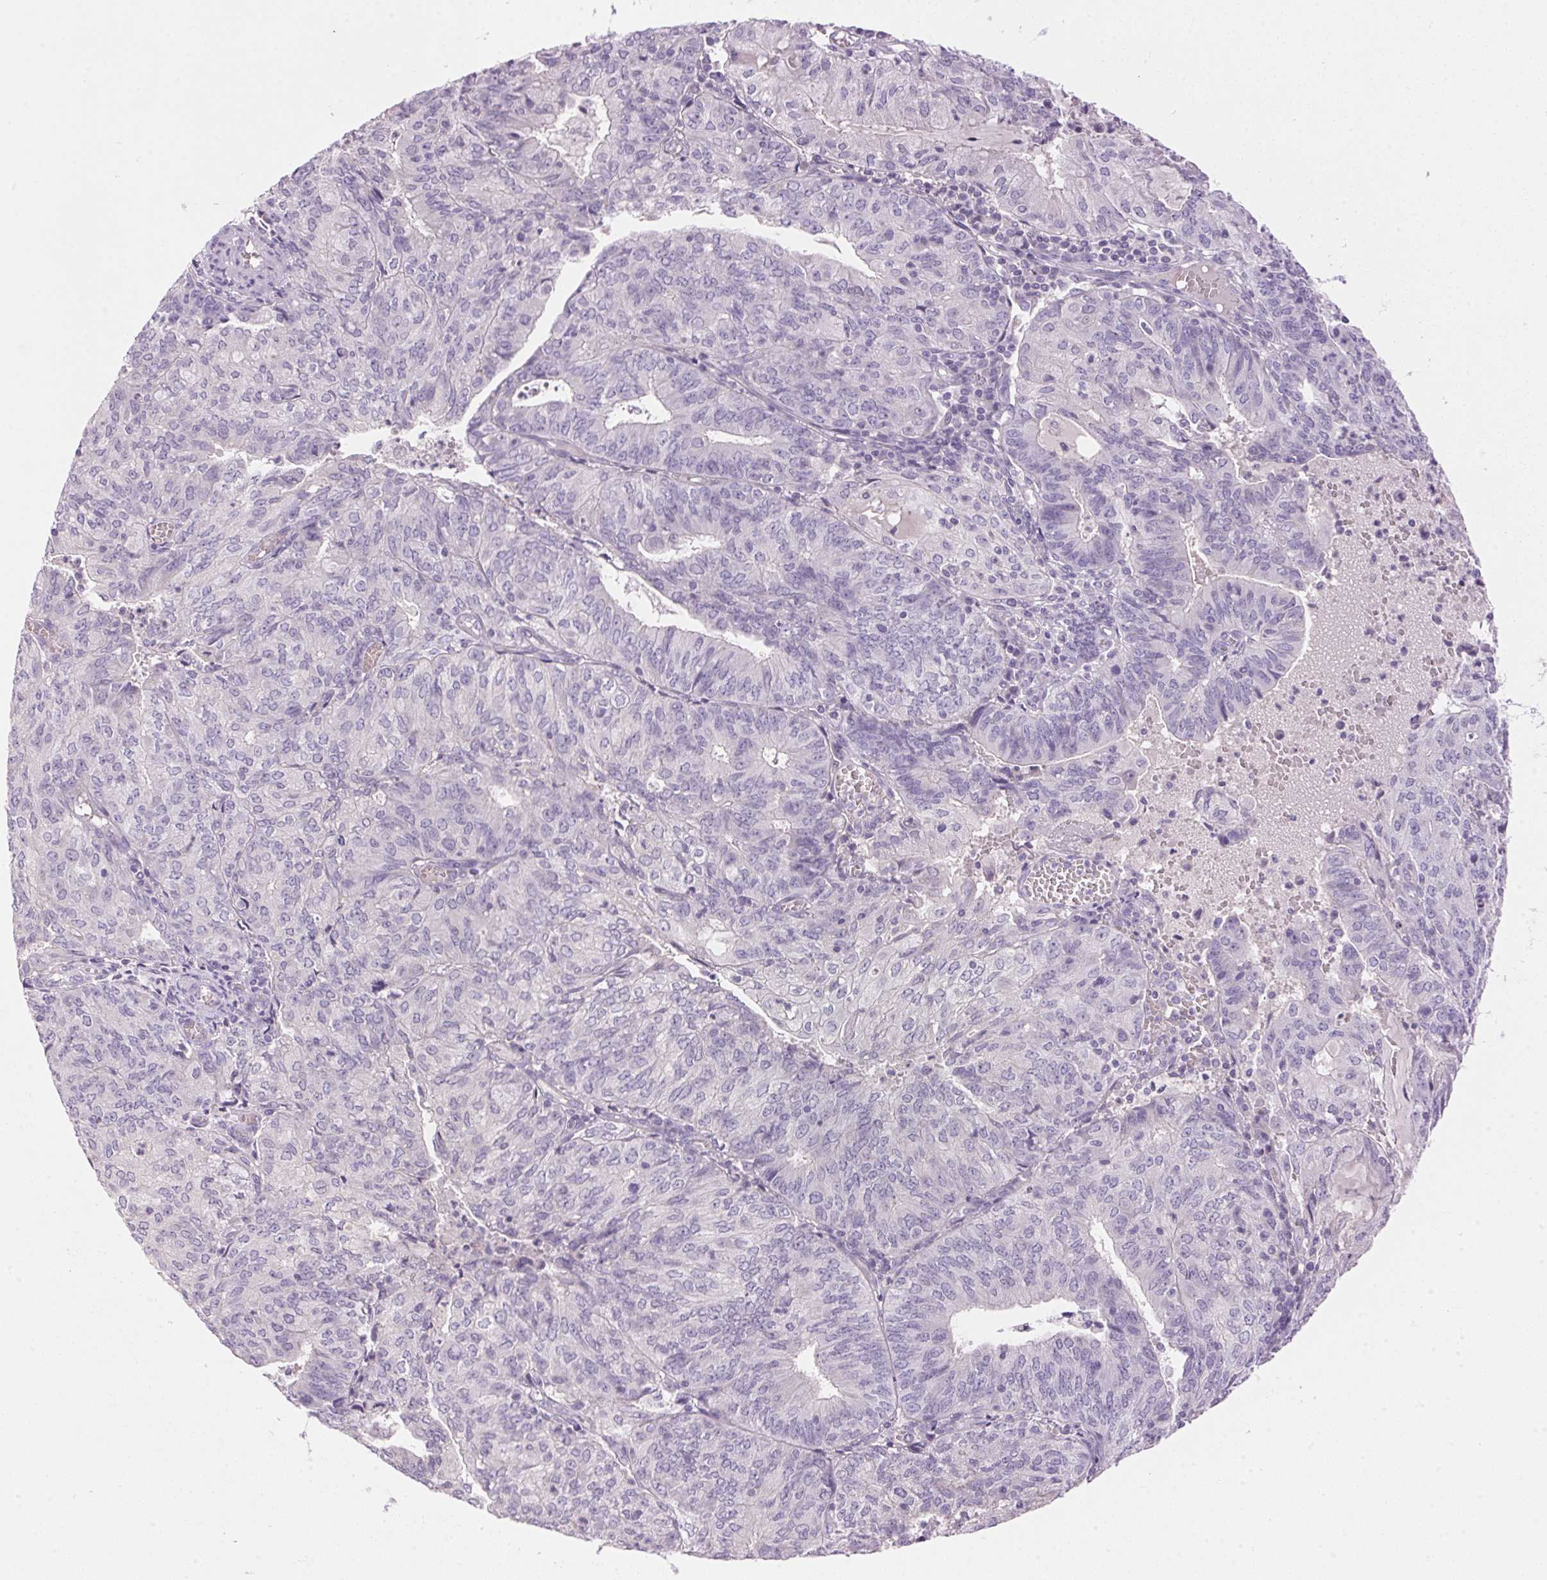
{"staining": {"intensity": "negative", "quantity": "none", "location": "none"}, "tissue": "endometrial cancer", "cell_type": "Tumor cells", "image_type": "cancer", "snomed": [{"axis": "morphology", "description": "Adenocarcinoma, NOS"}, {"axis": "topography", "description": "Endometrium"}], "caption": "Immunohistochemistry (IHC) micrograph of neoplastic tissue: human adenocarcinoma (endometrial) stained with DAB exhibits no significant protein staining in tumor cells.", "gene": "HSD17B2", "patient": {"sex": "female", "age": 82}}